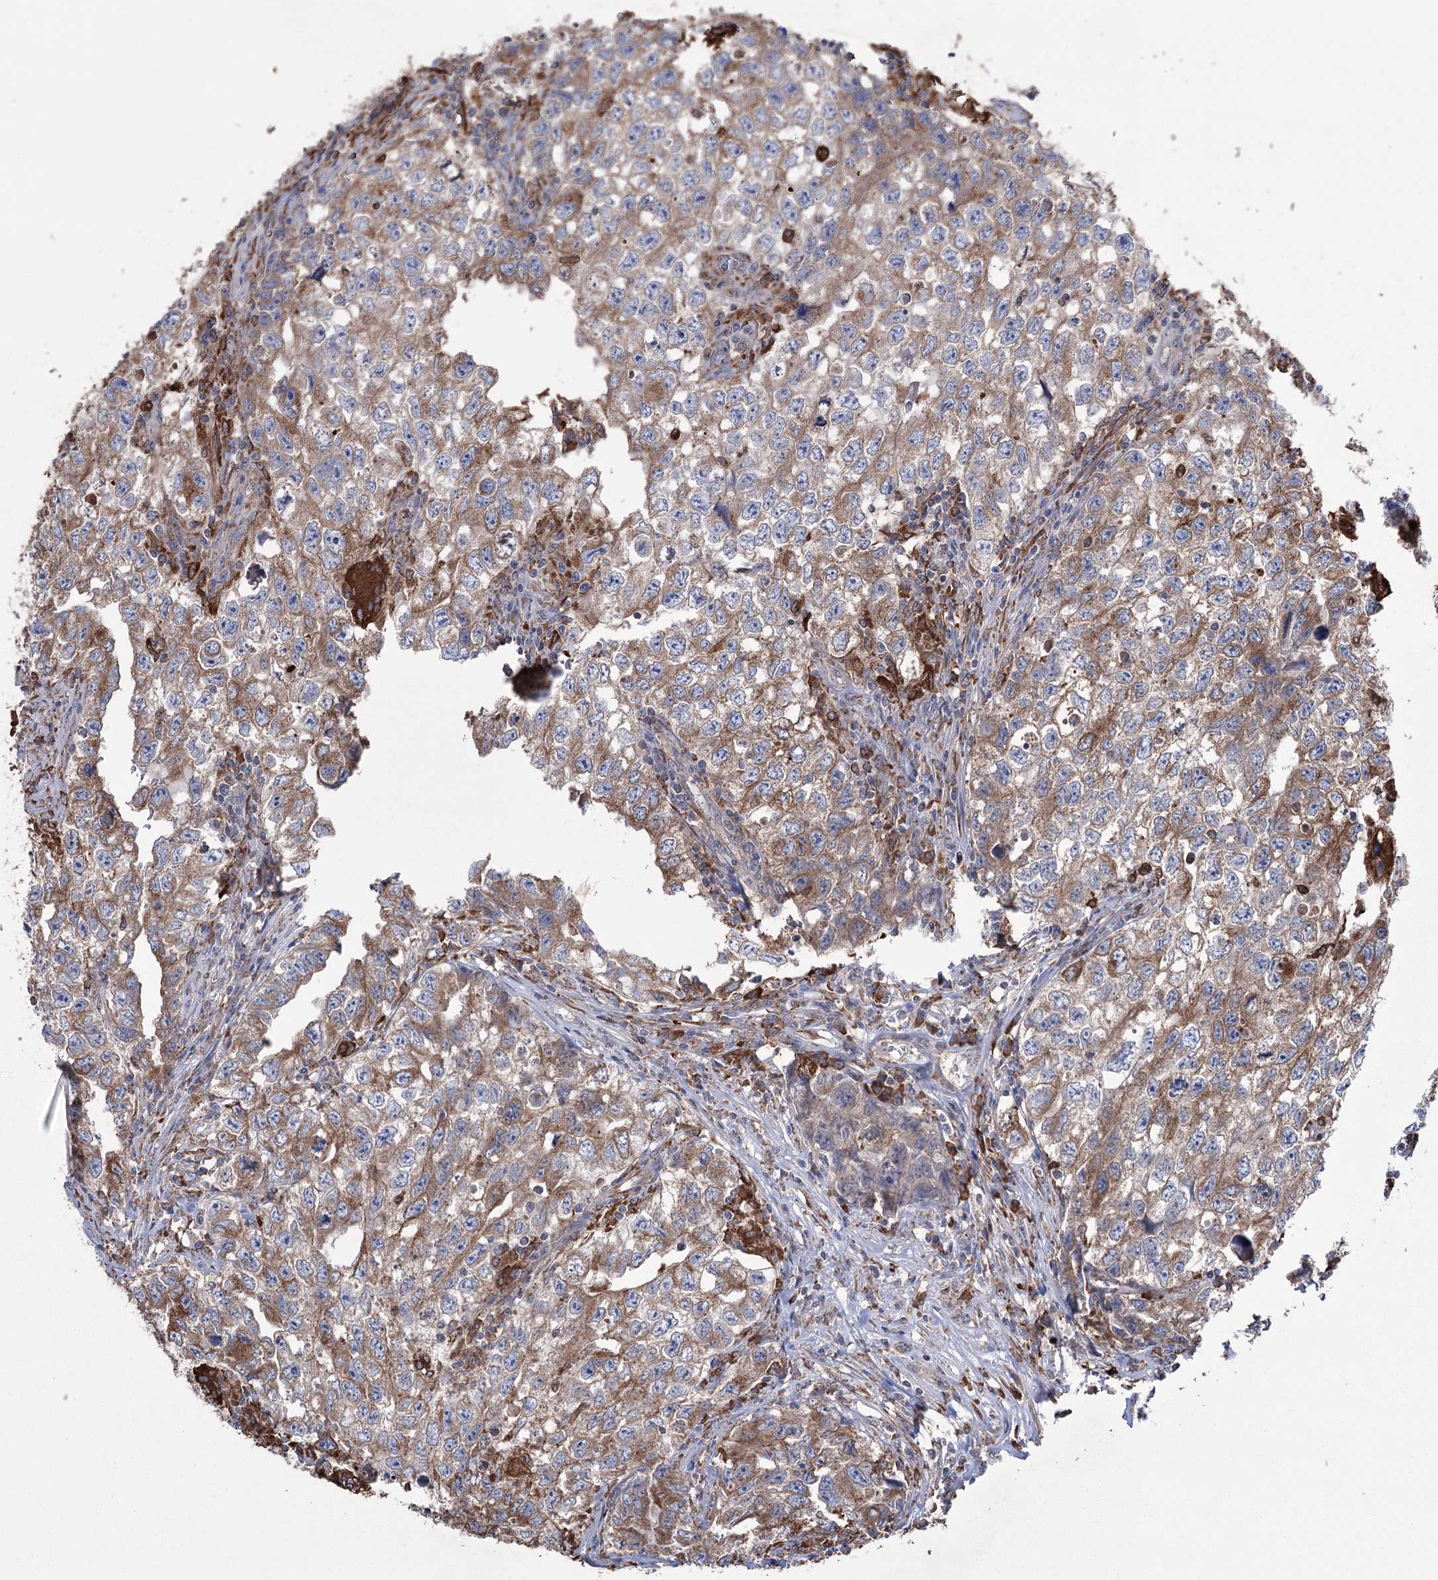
{"staining": {"intensity": "moderate", "quantity": ">75%", "location": "cytoplasmic/membranous"}, "tissue": "testis cancer", "cell_type": "Tumor cells", "image_type": "cancer", "snomed": [{"axis": "morphology", "description": "Seminoma, NOS"}, {"axis": "morphology", "description": "Carcinoma, Embryonal, NOS"}, {"axis": "topography", "description": "Testis"}], "caption": "An IHC micrograph of neoplastic tissue is shown. Protein staining in brown labels moderate cytoplasmic/membranous positivity in embryonal carcinoma (testis) within tumor cells. (brown staining indicates protein expression, while blue staining denotes nuclei).", "gene": "TRIM71", "patient": {"sex": "male", "age": 43}}